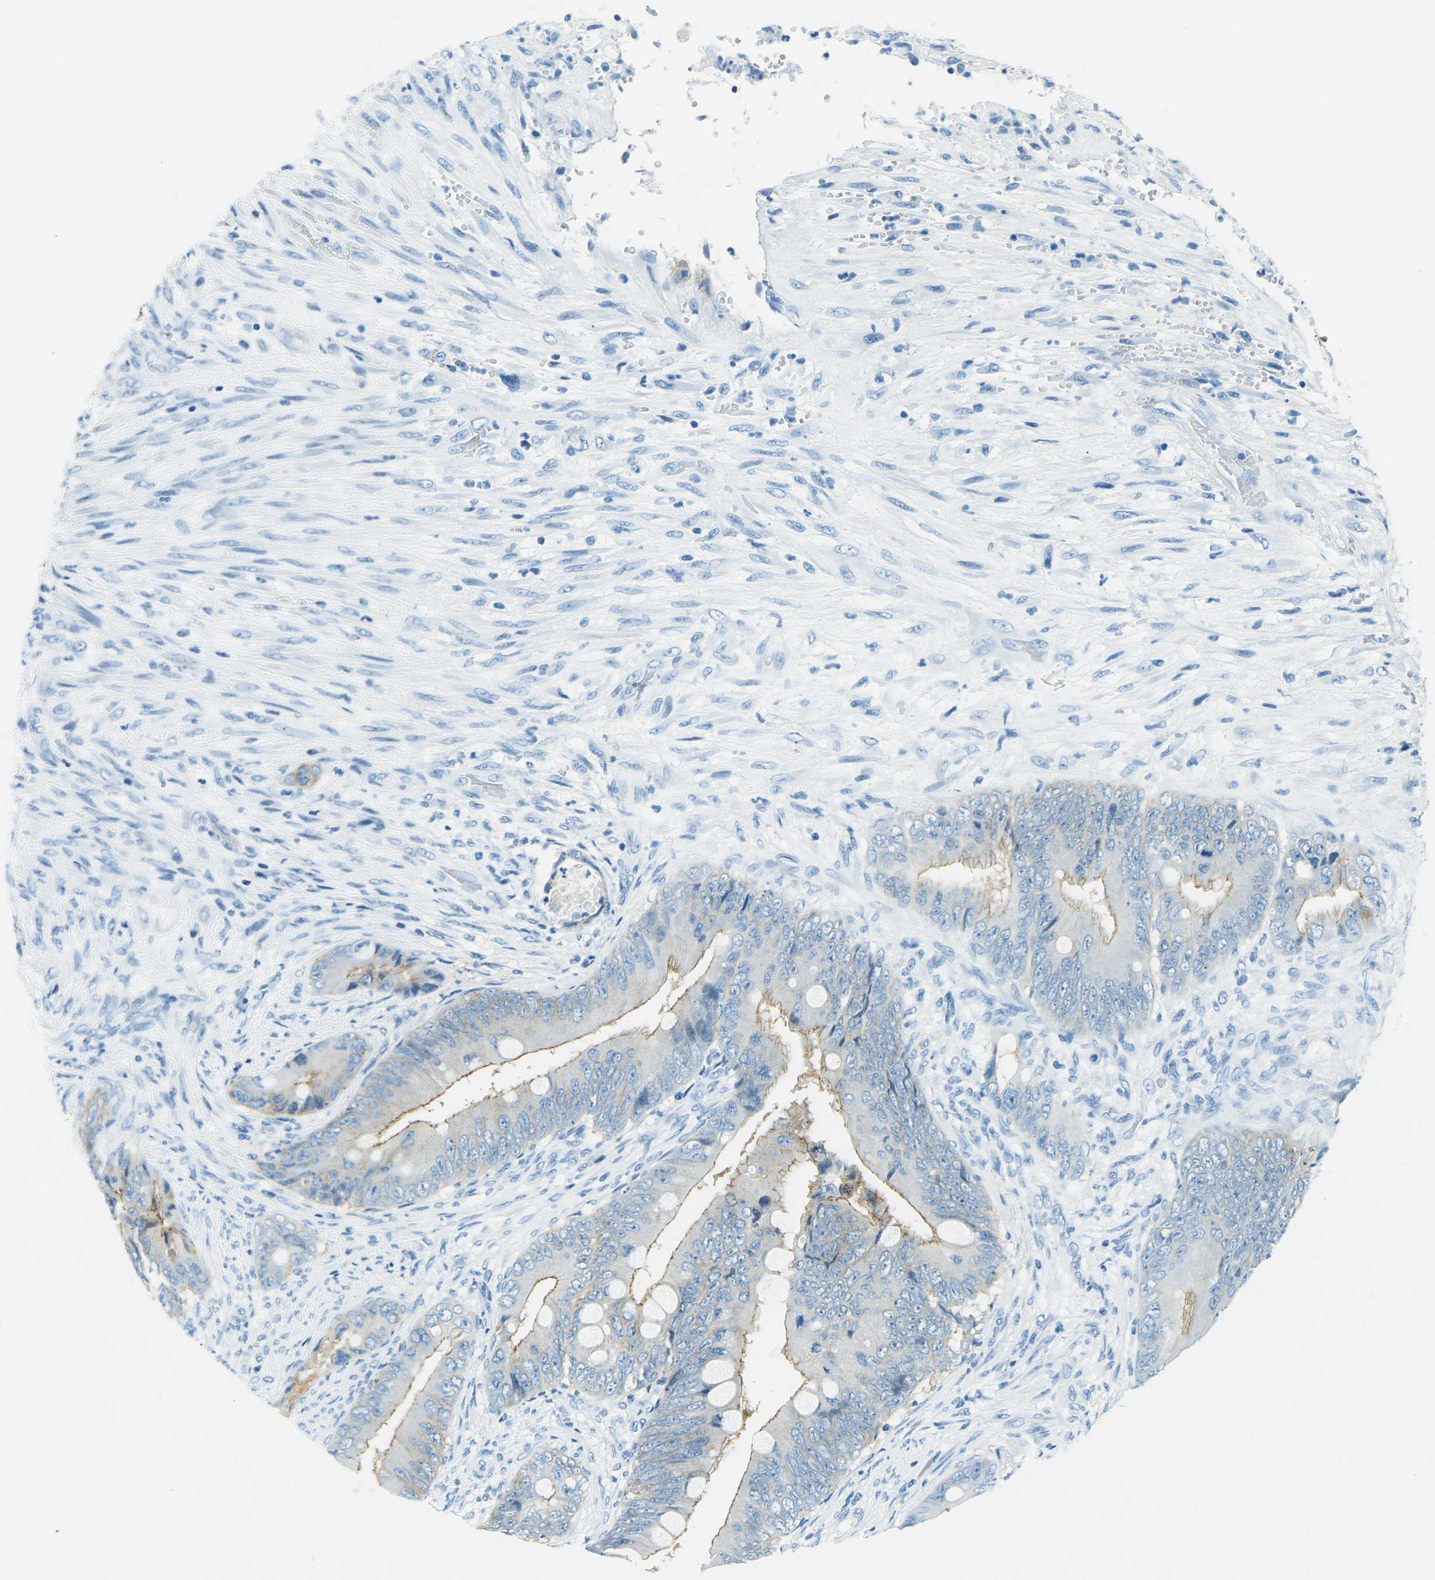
{"staining": {"intensity": "weak", "quantity": "25%-75%", "location": "cytoplasmic/membranous"}, "tissue": "colorectal cancer", "cell_type": "Tumor cells", "image_type": "cancer", "snomed": [{"axis": "morphology", "description": "Adenocarcinoma, NOS"}, {"axis": "topography", "description": "Rectum"}], "caption": "Colorectal adenocarcinoma stained with a brown dye displays weak cytoplasmic/membranous positive positivity in about 25%-75% of tumor cells.", "gene": "OCLN", "patient": {"sex": "female", "age": 77}}